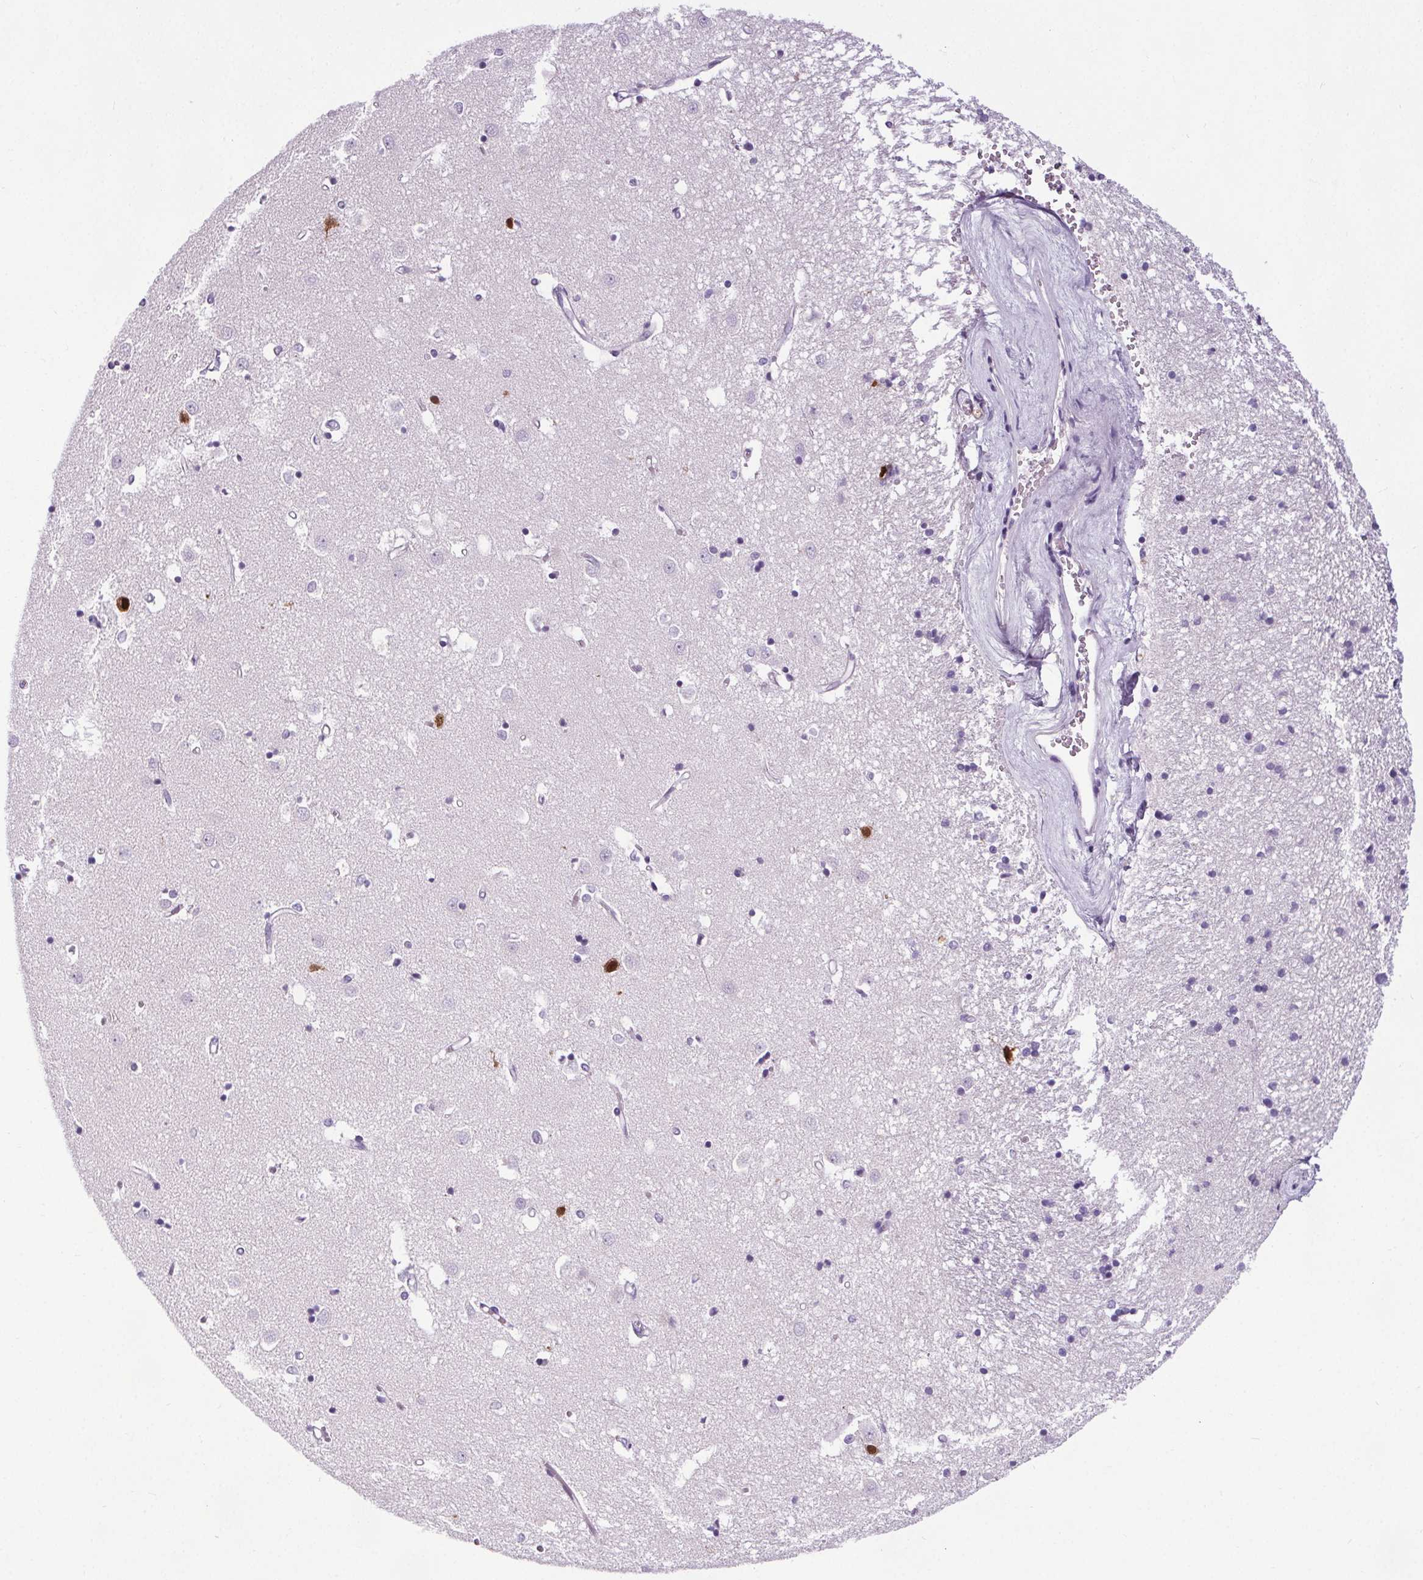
{"staining": {"intensity": "strong", "quantity": "<25%", "location": "nuclear"}, "tissue": "caudate", "cell_type": "Glial cells", "image_type": "normal", "snomed": [{"axis": "morphology", "description": "Normal tissue, NOS"}, {"axis": "topography", "description": "Lateral ventricle wall"}], "caption": "An immunohistochemistry (IHC) photomicrograph of normal tissue is shown. Protein staining in brown labels strong nuclear positivity in caudate within glial cells.", "gene": "ELAVL2", "patient": {"sex": "male", "age": 54}}